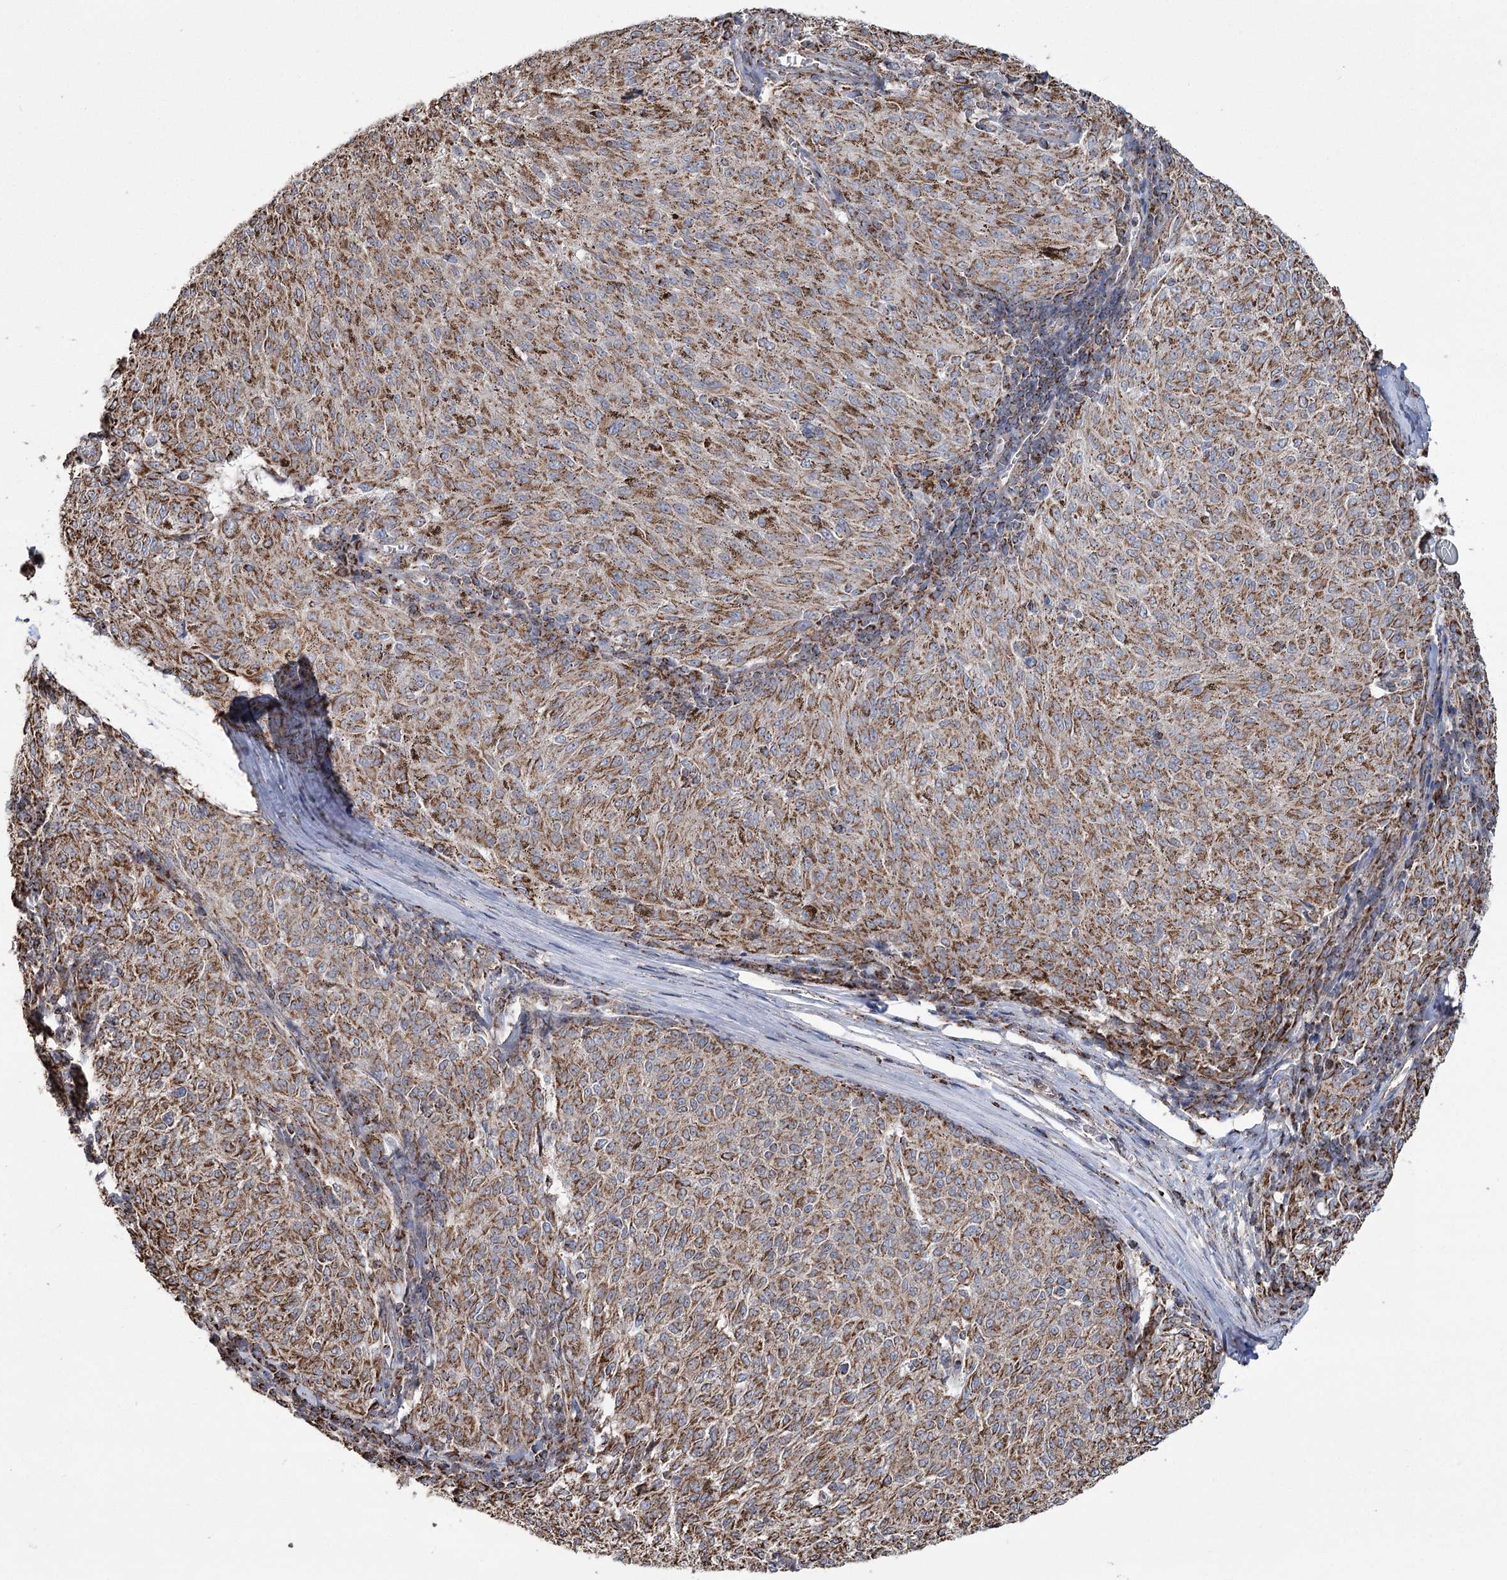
{"staining": {"intensity": "strong", "quantity": ">75%", "location": "cytoplasmic/membranous"}, "tissue": "melanoma", "cell_type": "Tumor cells", "image_type": "cancer", "snomed": [{"axis": "morphology", "description": "Malignant melanoma, NOS"}, {"axis": "topography", "description": "Skin"}], "caption": "Immunohistochemistry staining of malignant melanoma, which reveals high levels of strong cytoplasmic/membranous positivity in about >75% of tumor cells indicating strong cytoplasmic/membranous protein staining. The staining was performed using DAB (3,3'-diaminobenzidine) (brown) for protein detection and nuclei were counterstained in hematoxylin (blue).", "gene": "RANBP3L", "patient": {"sex": "female", "age": 72}}